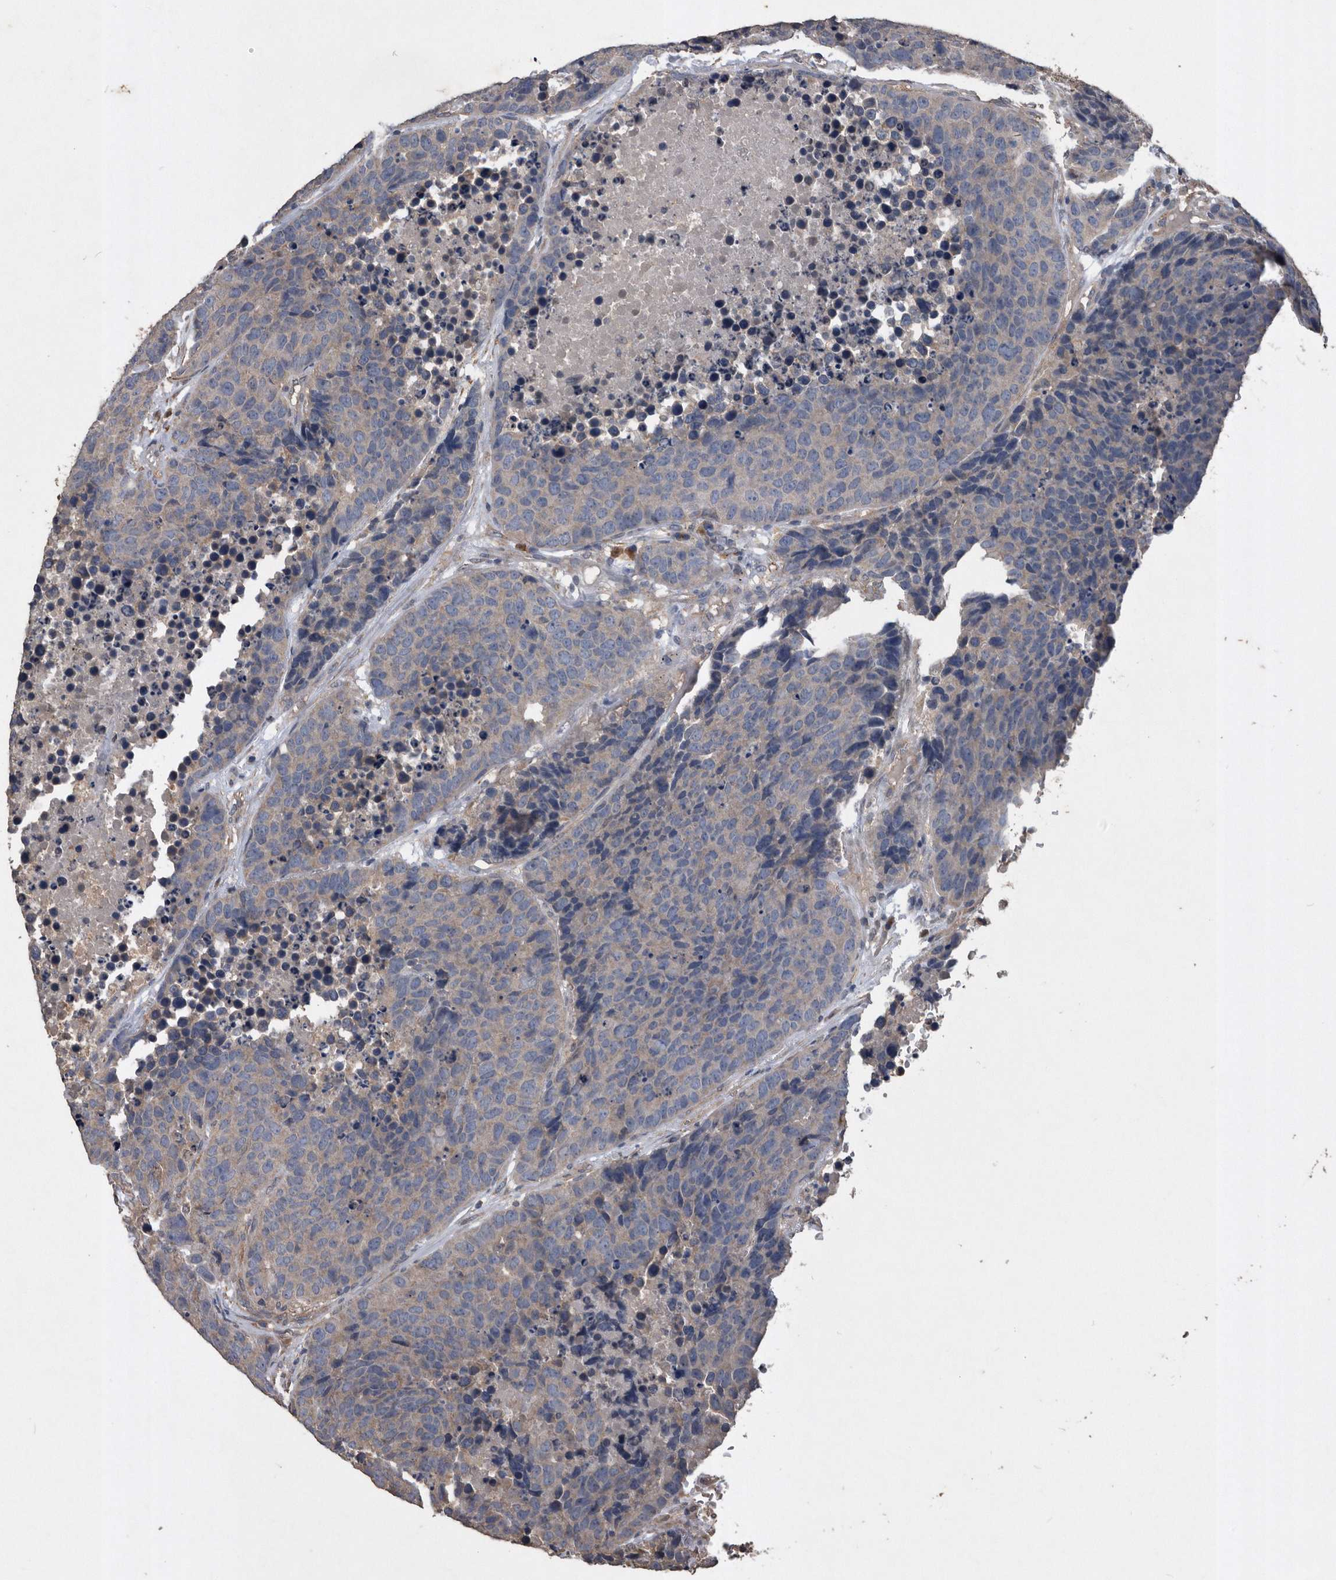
{"staining": {"intensity": "weak", "quantity": "<25%", "location": "cytoplasmic/membranous"}, "tissue": "carcinoid", "cell_type": "Tumor cells", "image_type": "cancer", "snomed": [{"axis": "morphology", "description": "Carcinoid, malignant, NOS"}, {"axis": "topography", "description": "Lung"}], "caption": "Immunohistochemistry micrograph of neoplastic tissue: carcinoid stained with DAB displays no significant protein expression in tumor cells. (DAB (3,3'-diaminobenzidine) immunohistochemistry with hematoxylin counter stain).", "gene": "NRBP1", "patient": {"sex": "male", "age": 60}}